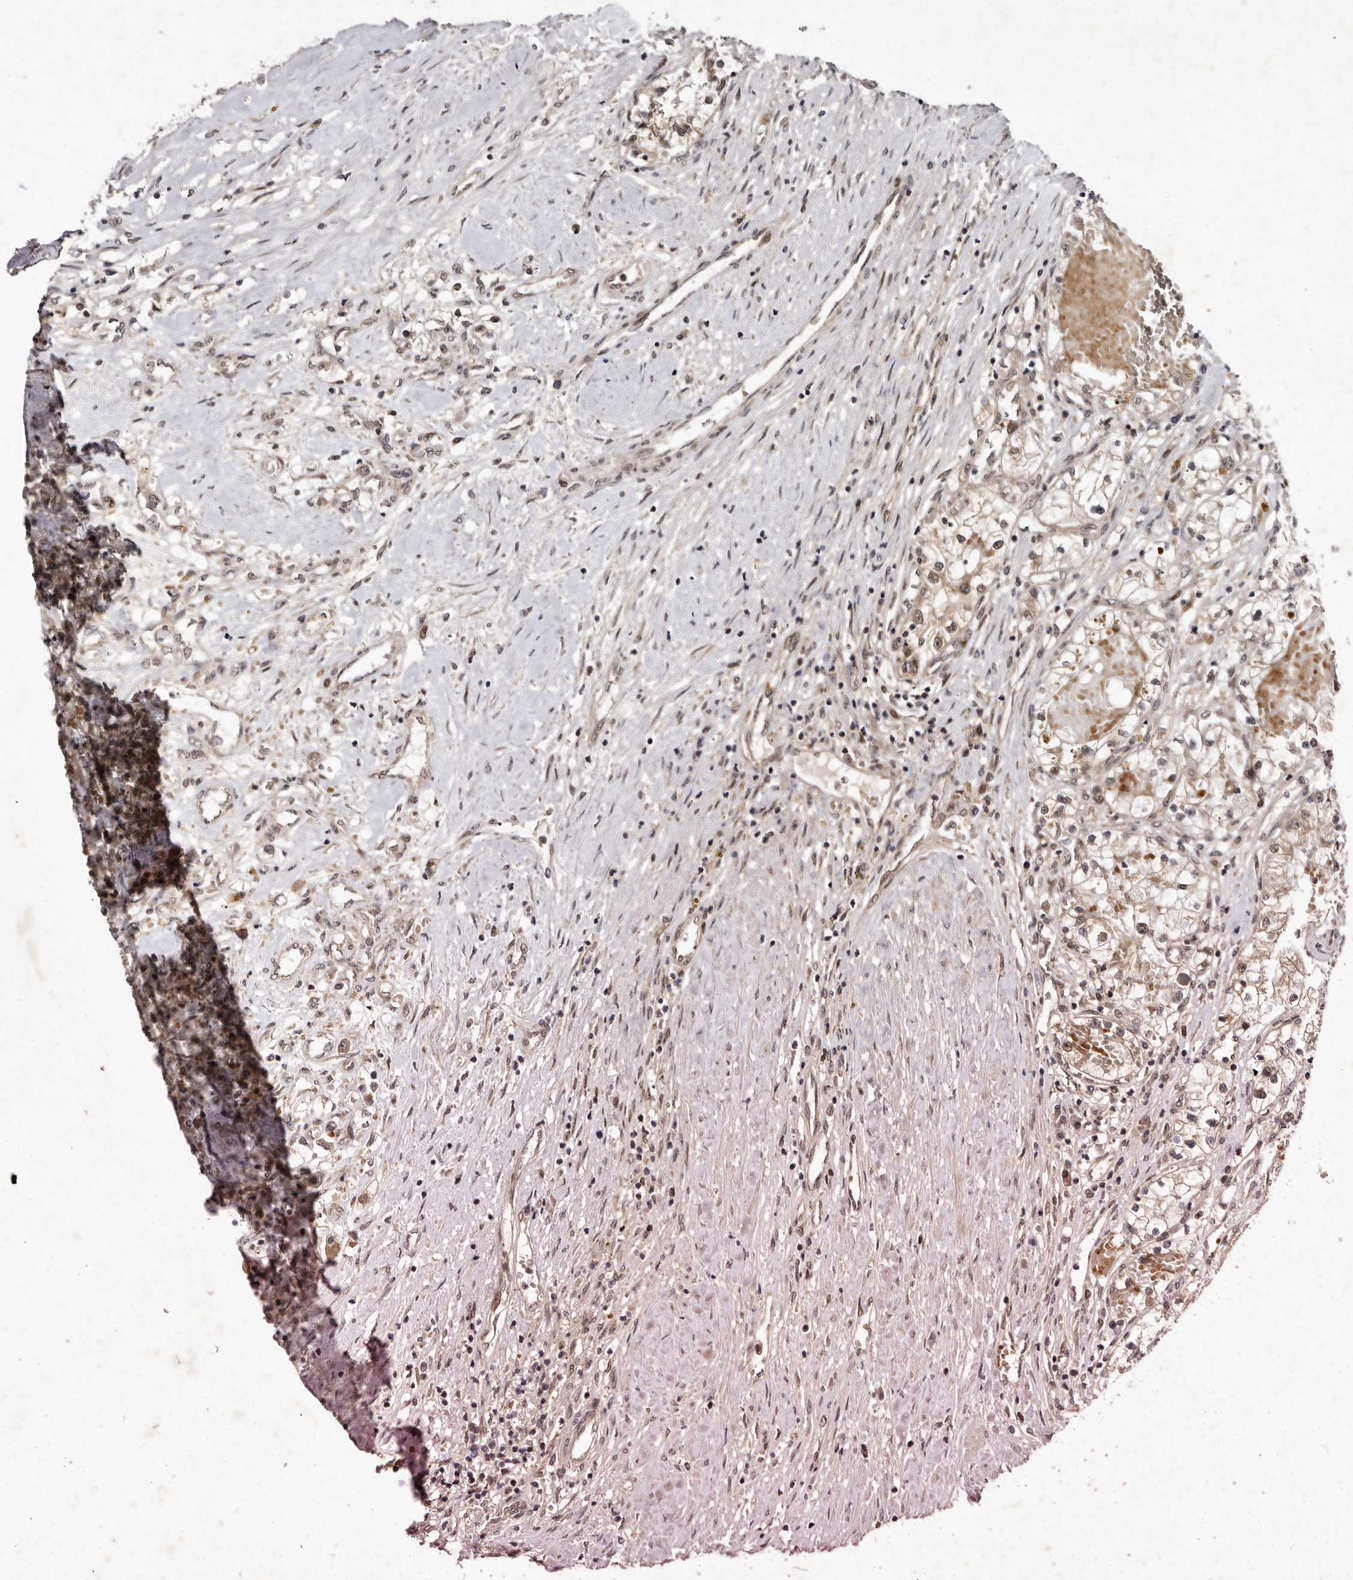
{"staining": {"intensity": "weak", "quantity": "25%-75%", "location": "cytoplasmic/membranous,nuclear"}, "tissue": "renal cancer", "cell_type": "Tumor cells", "image_type": "cancer", "snomed": [{"axis": "morphology", "description": "Normal tissue, NOS"}, {"axis": "morphology", "description": "Adenocarcinoma, NOS"}, {"axis": "topography", "description": "Kidney"}], "caption": "Immunohistochemistry photomicrograph of neoplastic tissue: renal cancer (adenocarcinoma) stained using immunohistochemistry demonstrates low levels of weak protein expression localized specifically in the cytoplasmic/membranous and nuclear of tumor cells, appearing as a cytoplasmic/membranous and nuclear brown color.", "gene": "ABL1", "patient": {"sex": "male", "age": 68}}